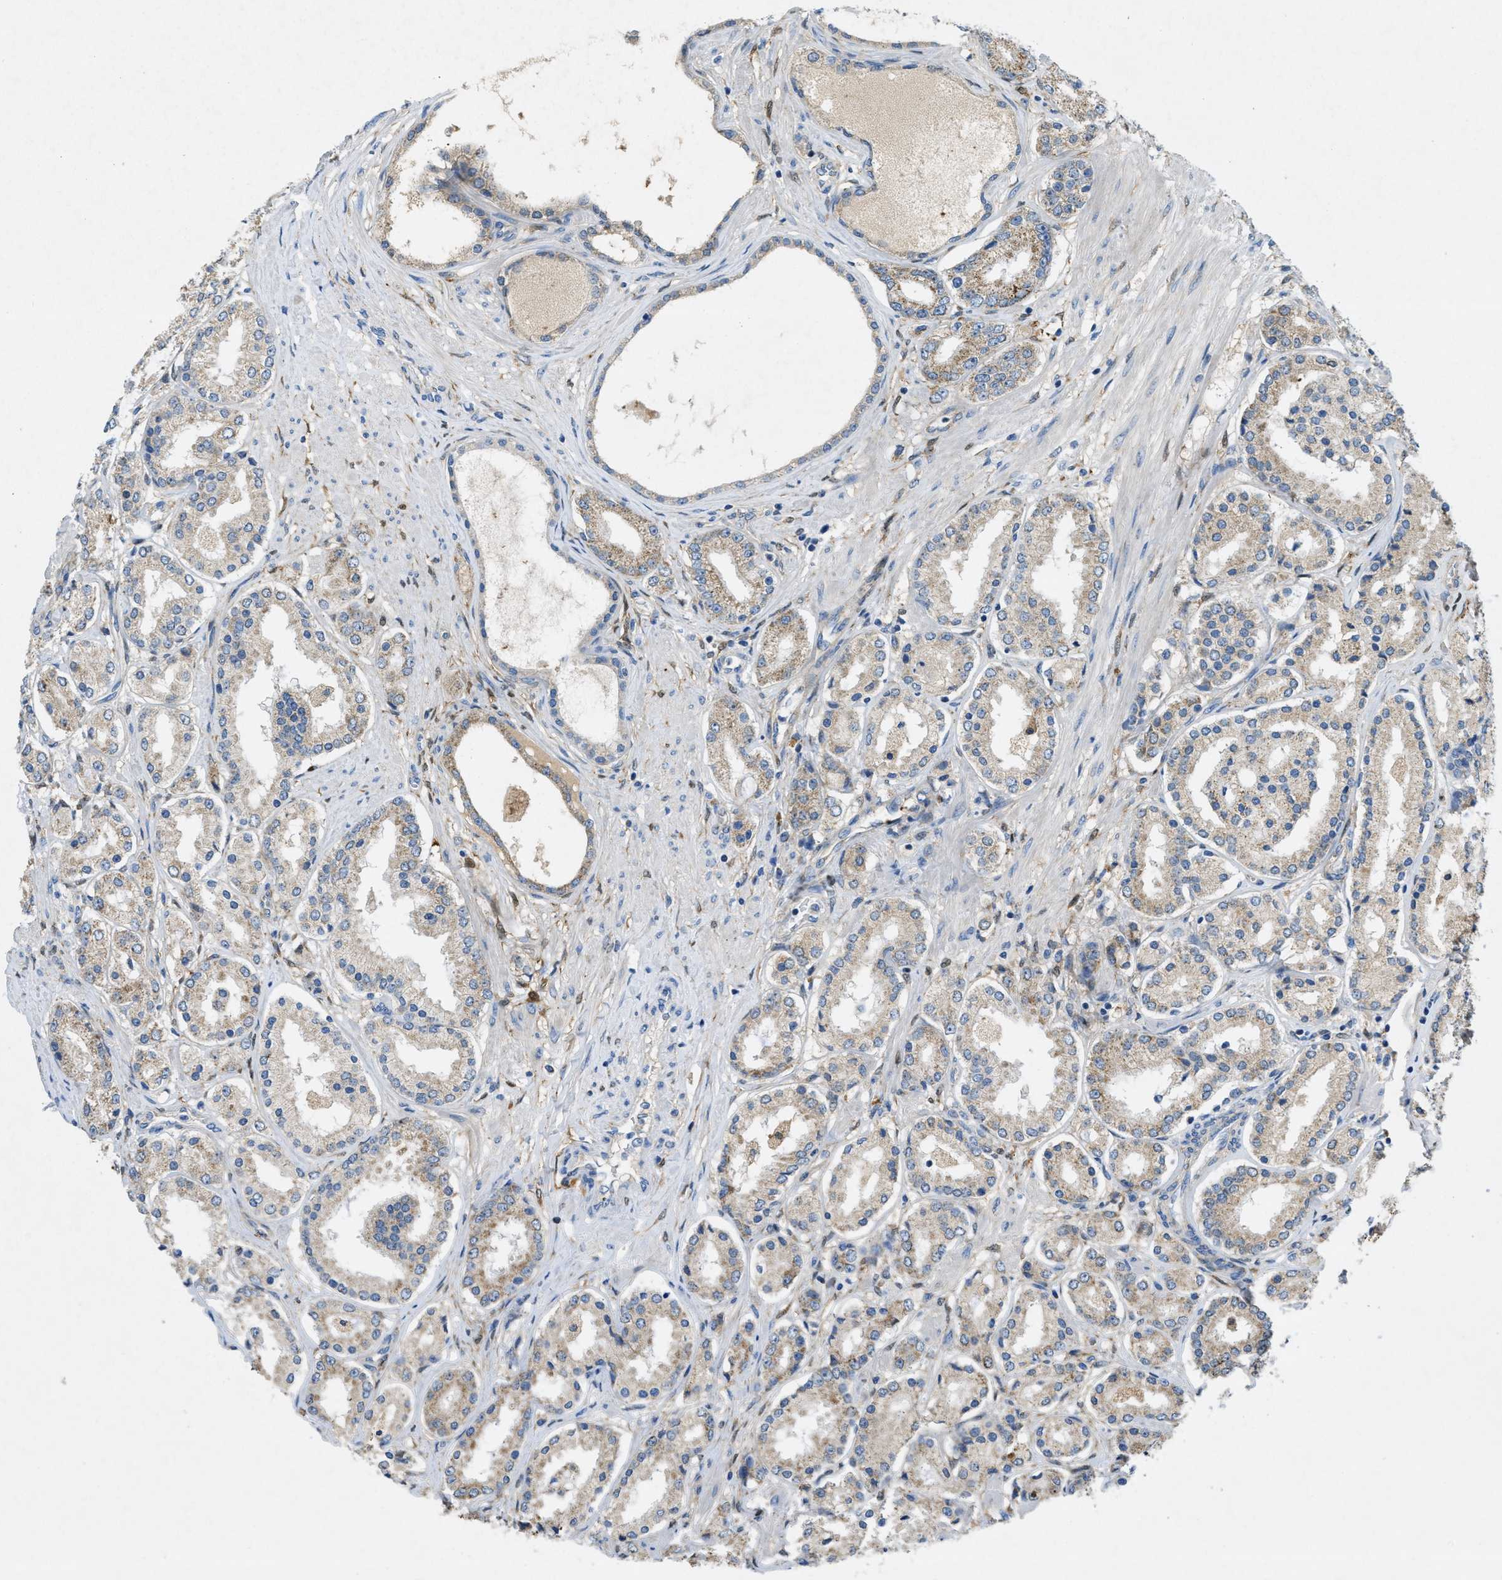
{"staining": {"intensity": "weak", "quantity": ">75%", "location": "cytoplasmic/membranous"}, "tissue": "prostate cancer", "cell_type": "Tumor cells", "image_type": "cancer", "snomed": [{"axis": "morphology", "description": "Adenocarcinoma, Low grade"}, {"axis": "topography", "description": "Prostate"}], "caption": "Tumor cells exhibit low levels of weak cytoplasmic/membranous expression in about >75% of cells in prostate cancer.", "gene": "CYGB", "patient": {"sex": "male", "age": 63}}